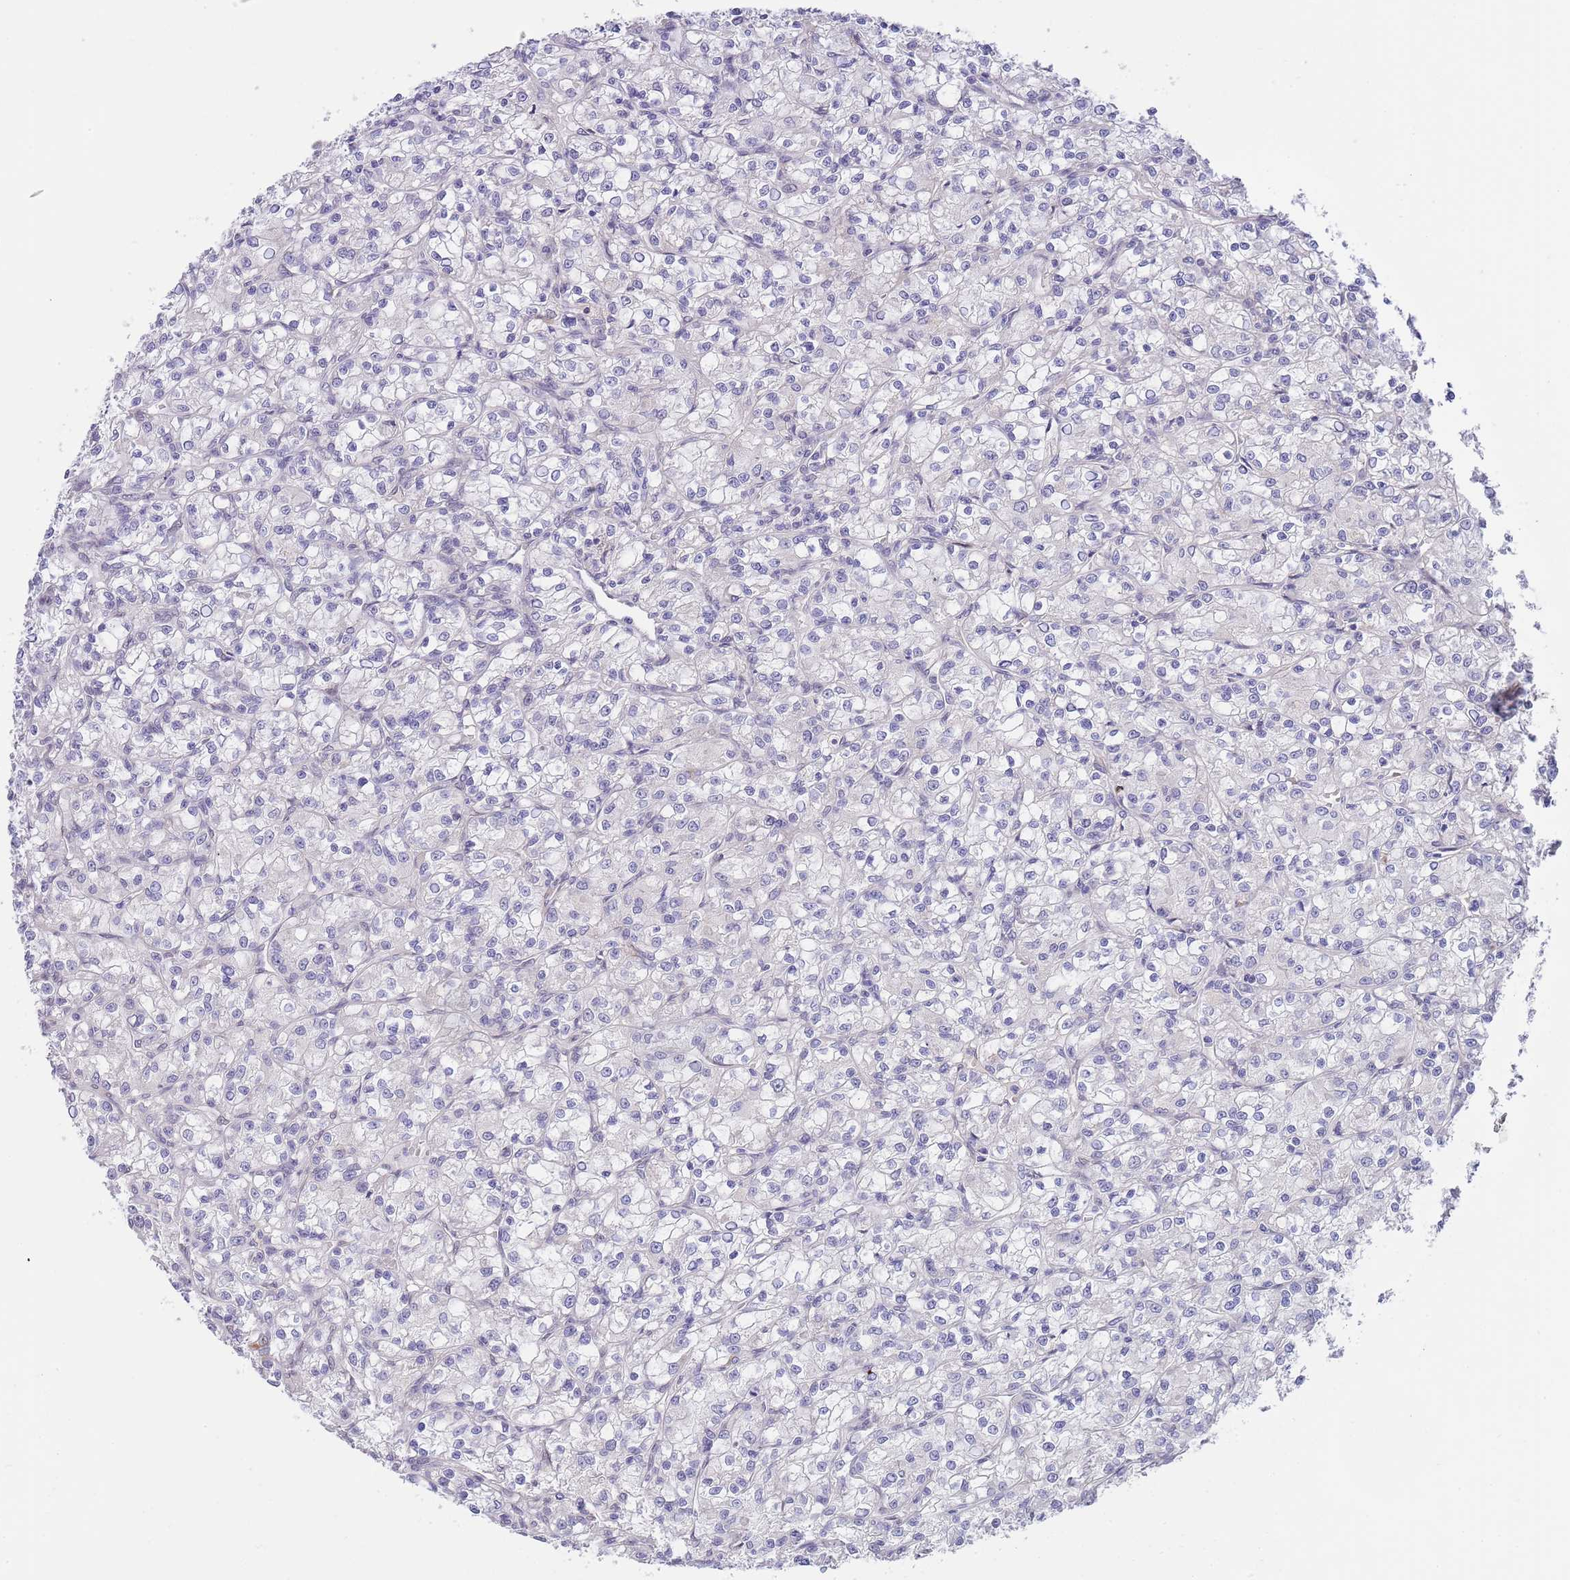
{"staining": {"intensity": "negative", "quantity": "none", "location": "none"}, "tissue": "renal cancer", "cell_type": "Tumor cells", "image_type": "cancer", "snomed": [{"axis": "morphology", "description": "Adenocarcinoma, NOS"}, {"axis": "topography", "description": "Kidney"}], "caption": "Immunohistochemistry (IHC) micrograph of human adenocarcinoma (renal) stained for a protein (brown), which exhibits no expression in tumor cells.", "gene": "NLRP6", "patient": {"sex": "female", "age": 59}}